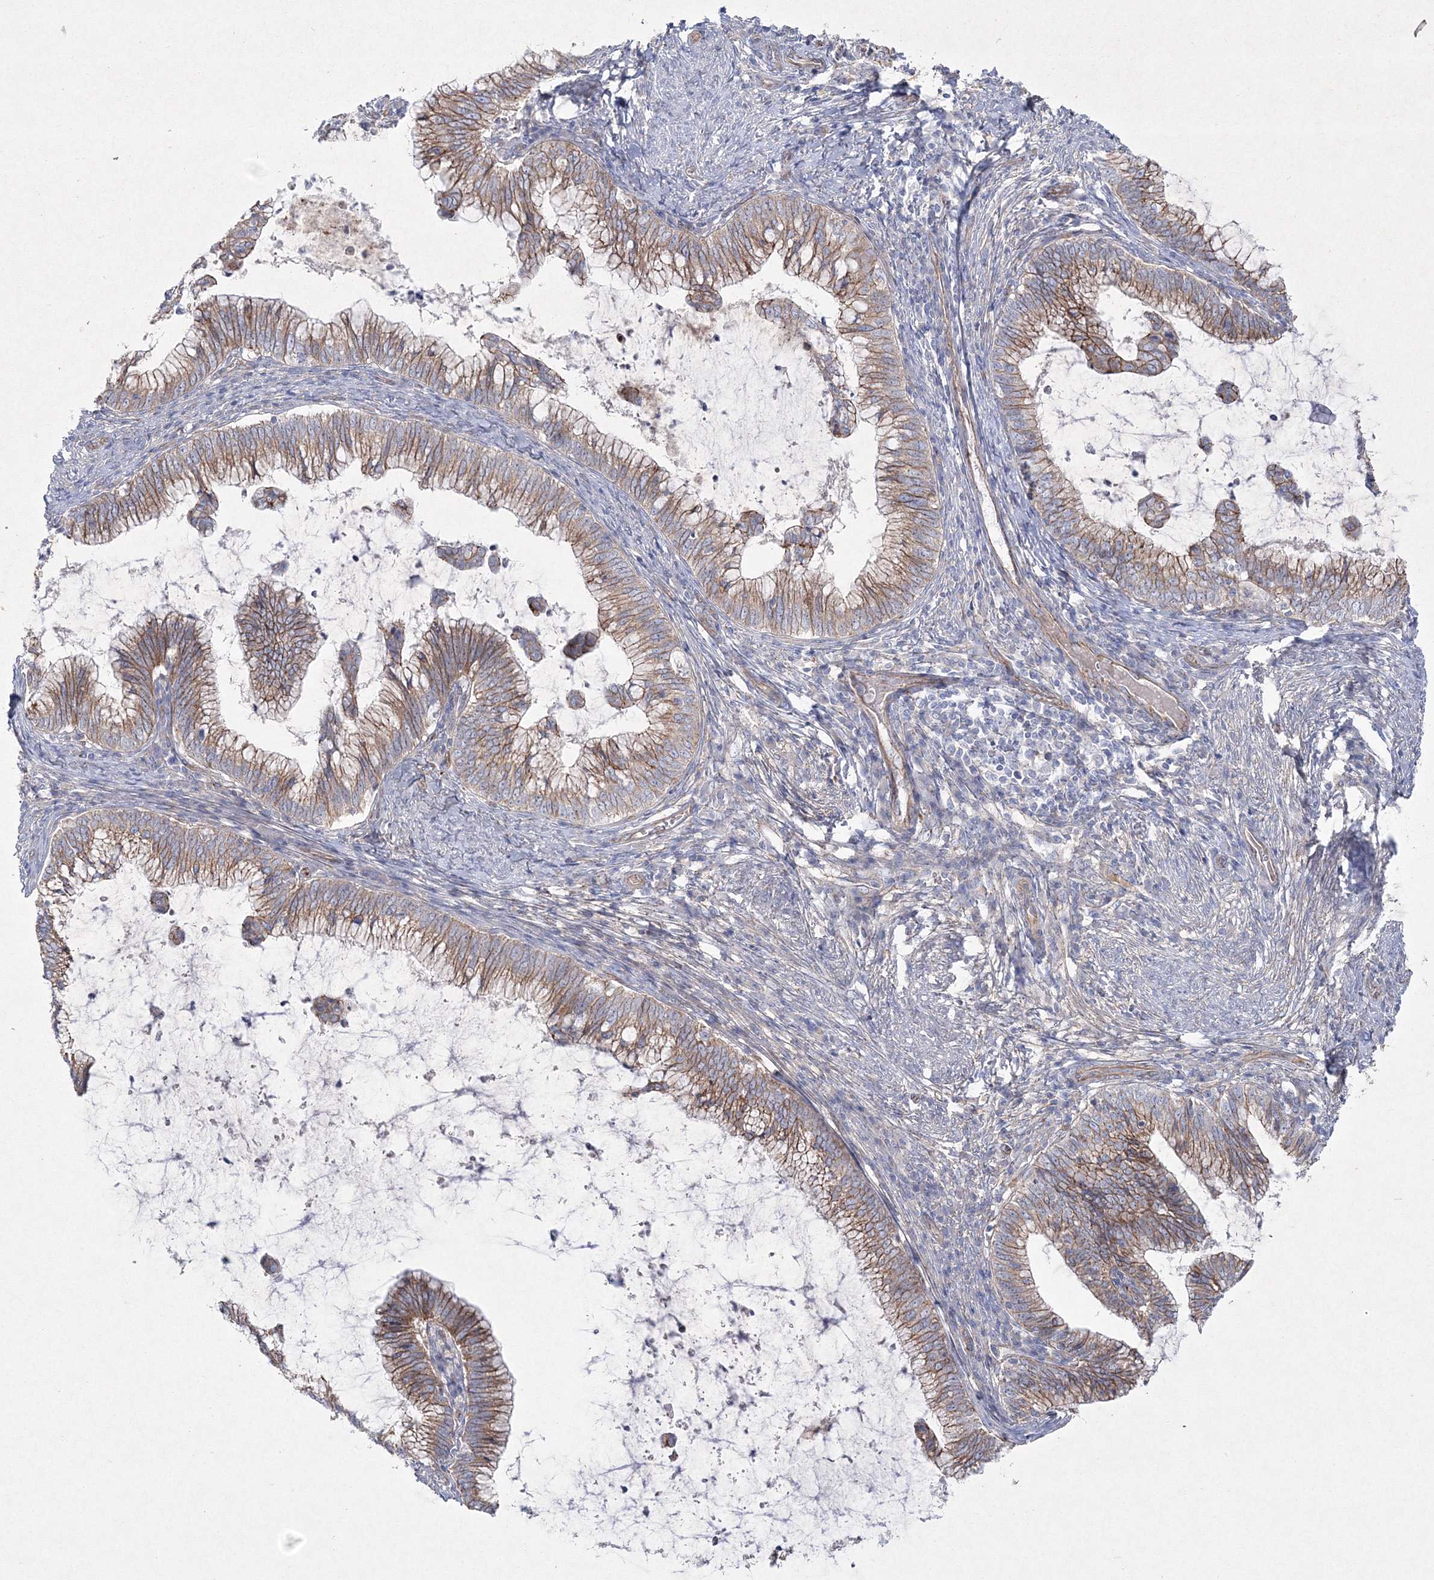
{"staining": {"intensity": "moderate", "quantity": ">75%", "location": "cytoplasmic/membranous"}, "tissue": "cervical cancer", "cell_type": "Tumor cells", "image_type": "cancer", "snomed": [{"axis": "morphology", "description": "Adenocarcinoma, NOS"}, {"axis": "topography", "description": "Cervix"}], "caption": "Immunohistochemistry (IHC) (DAB (3,3'-diaminobenzidine)) staining of cervical cancer (adenocarcinoma) exhibits moderate cytoplasmic/membranous protein positivity in approximately >75% of tumor cells.", "gene": "NAA40", "patient": {"sex": "female", "age": 36}}